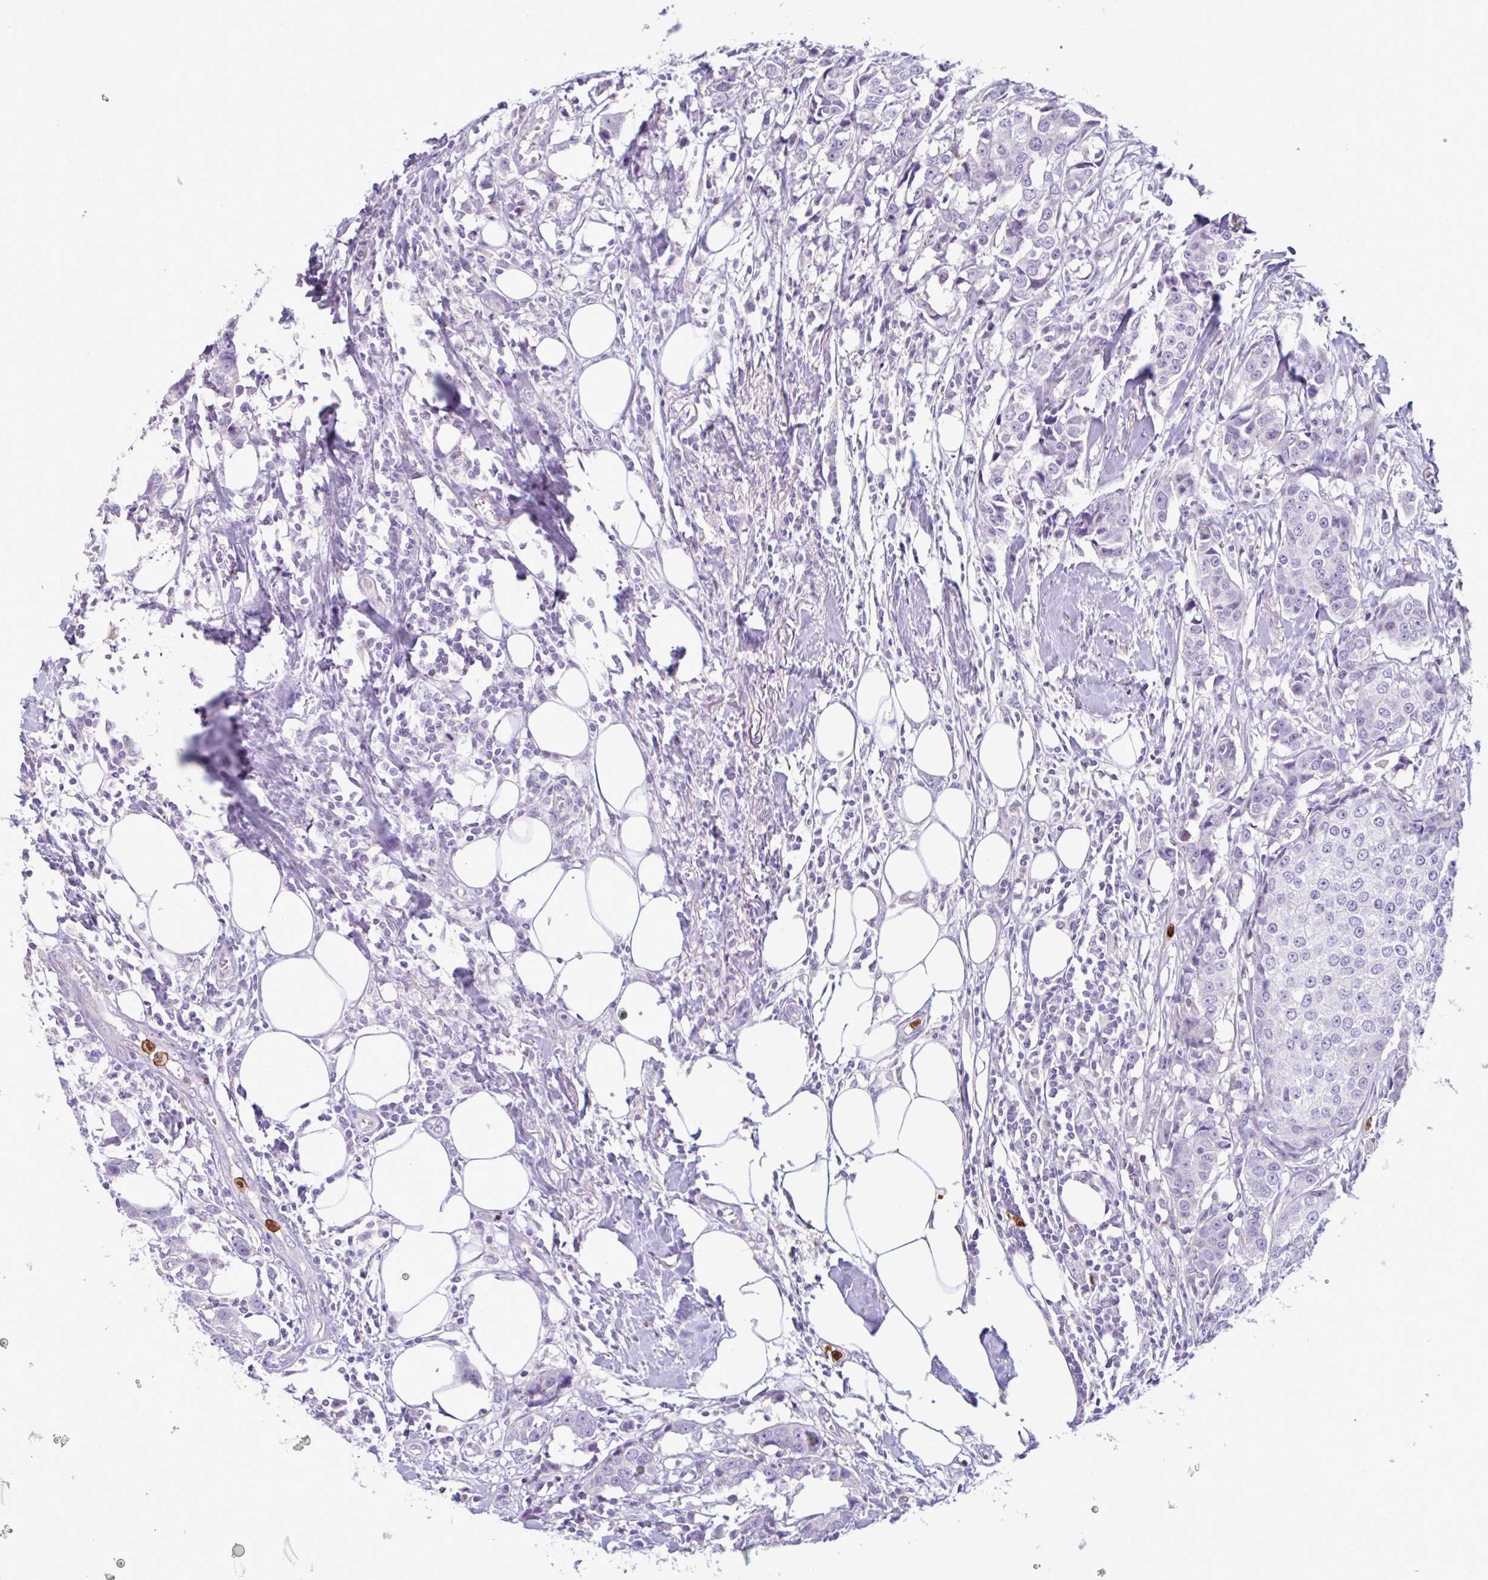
{"staining": {"intensity": "negative", "quantity": "none", "location": "none"}, "tissue": "breast cancer", "cell_type": "Tumor cells", "image_type": "cancer", "snomed": [{"axis": "morphology", "description": "Duct carcinoma"}, {"axis": "topography", "description": "Breast"}], "caption": "Immunohistochemistry photomicrograph of invasive ductal carcinoma (breast) stained for a protein (brown), which exhibits no positivity in tumor cells.", "gene": "CEP120", "patient": {"sex": "female", "age": 80}}